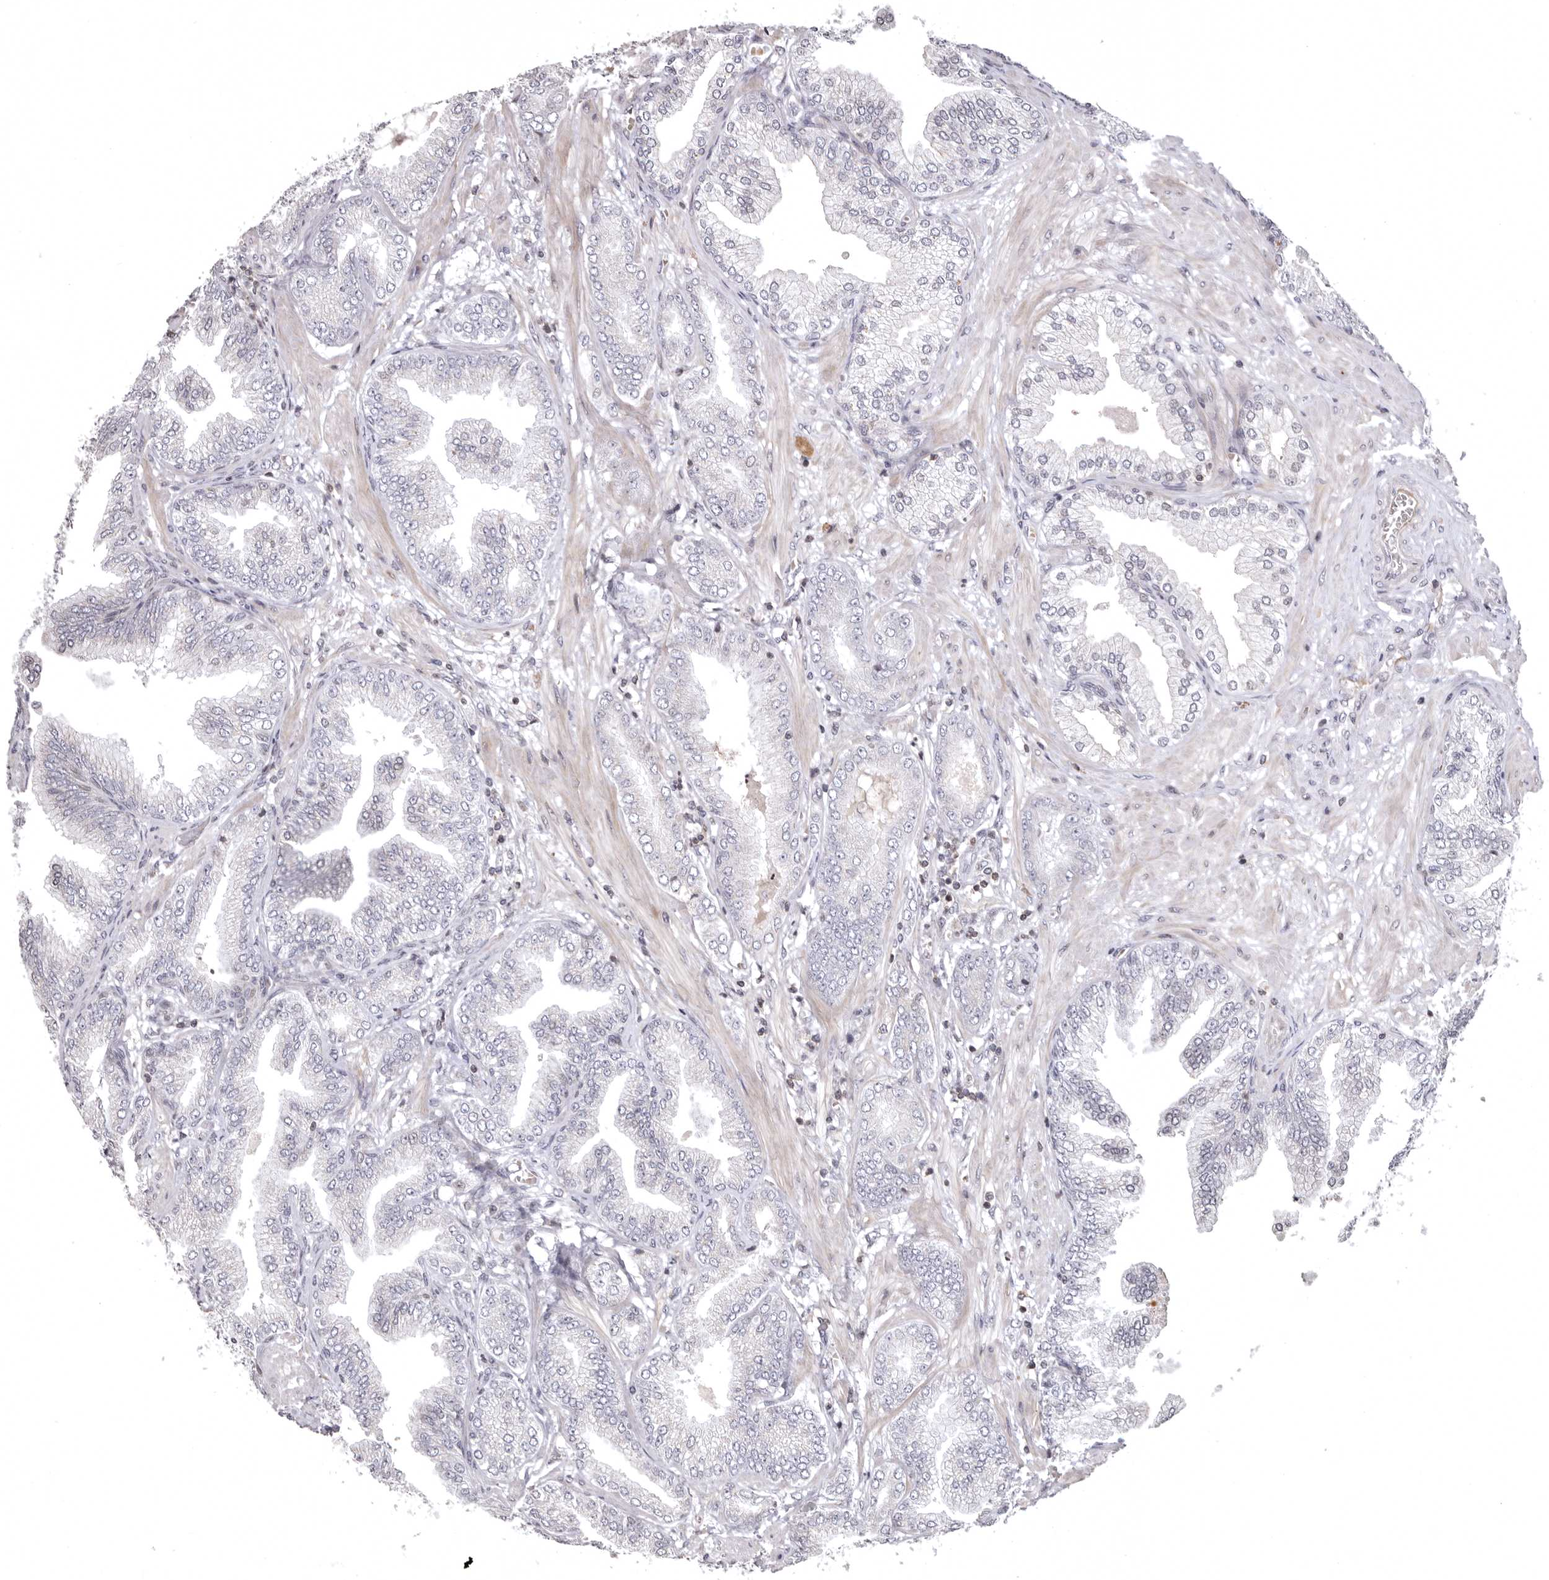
{"staining": {"intensity": "negative", "quantity": "none", "location": "none"}, "tissue": "prostate cancer", "cell_type": "Tumor cells", "image_type": "cancer", "snomed": [{"axis": "morphology", "description": "Adenocarcinoma, Low grade"}, {"axis": "topography", "description": "Prostate"}], "caption": "Tumor cells are negative for protein expression in human prostate cancer (adenocarcinoma (low-grade)).", "gene": "AZIN1", "patient": {"sex": "male", "age": 63}}